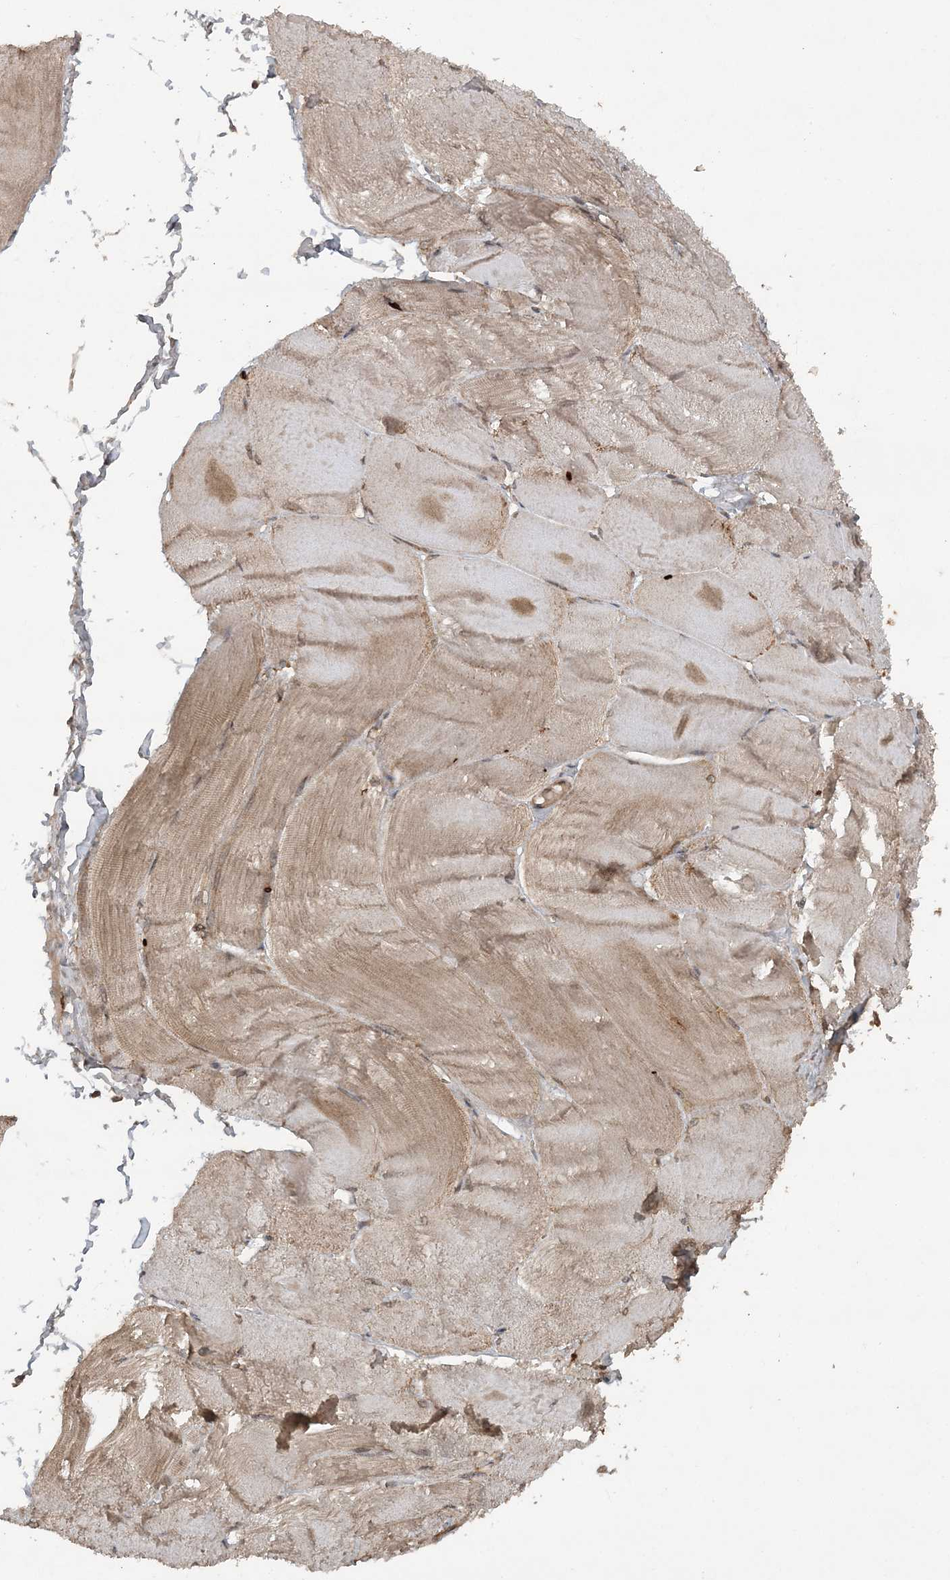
{"staining": {"intensity": "weak", "quantity": ">75%", "location": "cytoplasmic/membranous"}, "tissue": "skeletal muscle", "cell_type": "Myocytes", "image_type": "normal", "snomed": [{"axis": "morphology", "description": "Normal tissue, NOS"}, {"axis": "morphology", "description": "Basal cell carcinoma"}, {"axis": "topography", "description": "Skeletal muscle"}], "caption": "Human skeletal muscle stained for a protein (brown) reveals weak cytoplasmic/membranous positive expression in approximately >75% of myocytes.", "gene": "LACC1", "patient": {"sex": "female", "age": 64}}